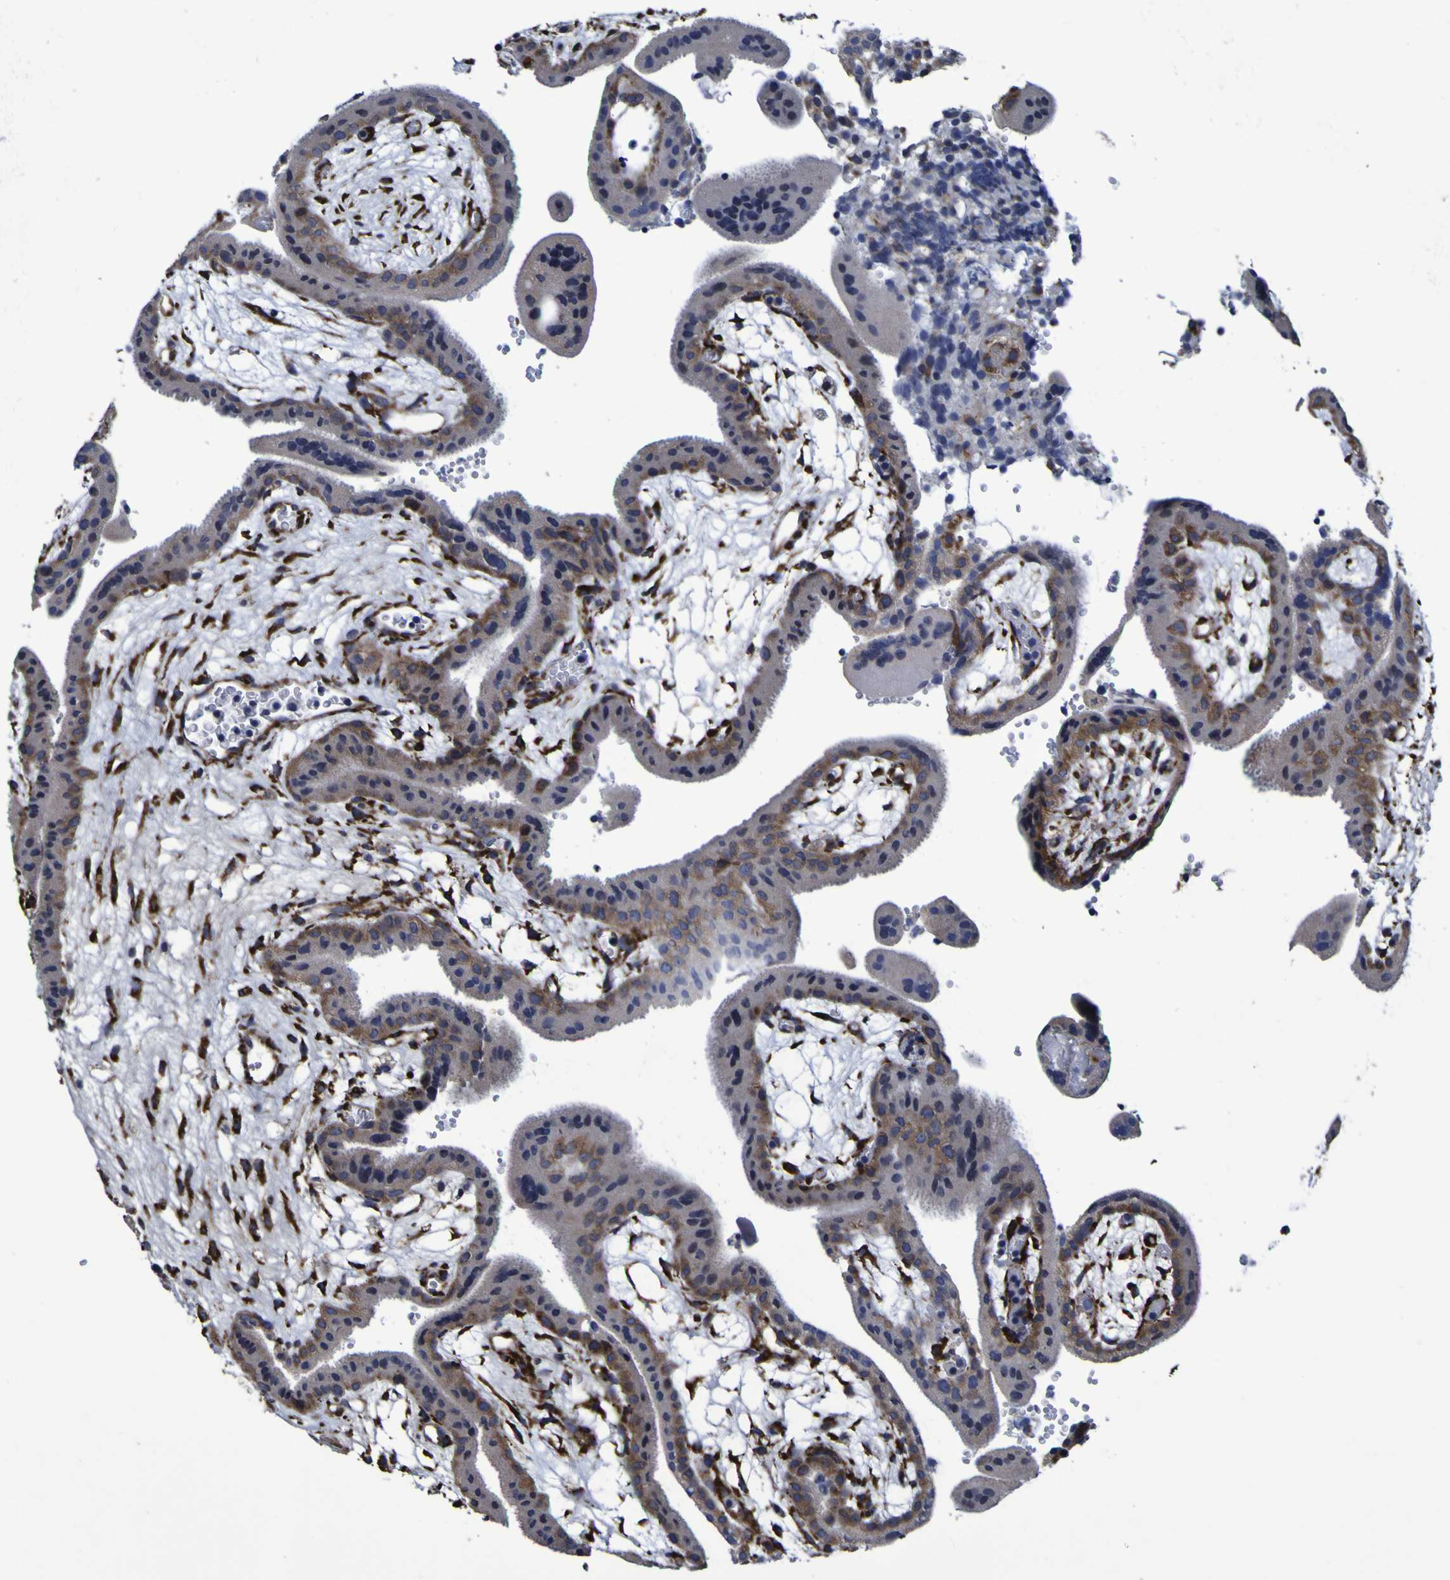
{"staining": {"intensity": "strong", "quantity": ">75%", "location": "cytoplasmic/membranous"}, "tissue": "placenta", "cell_type": "Decidual cells", "image_type": "normal", "snomed": [{"axis": "morphology", "description": "Normal tissue, NOS"}, {"axis": "topography", "description": "Placenta"}], "caption": "IHC (DAB) staining of normal placenta reveals strong cytoplasmic/membranous protein positivity in approximately >75% of decidual cells.", "gene": "P3H1", "patient": {"sex": "female", "age": 18}}